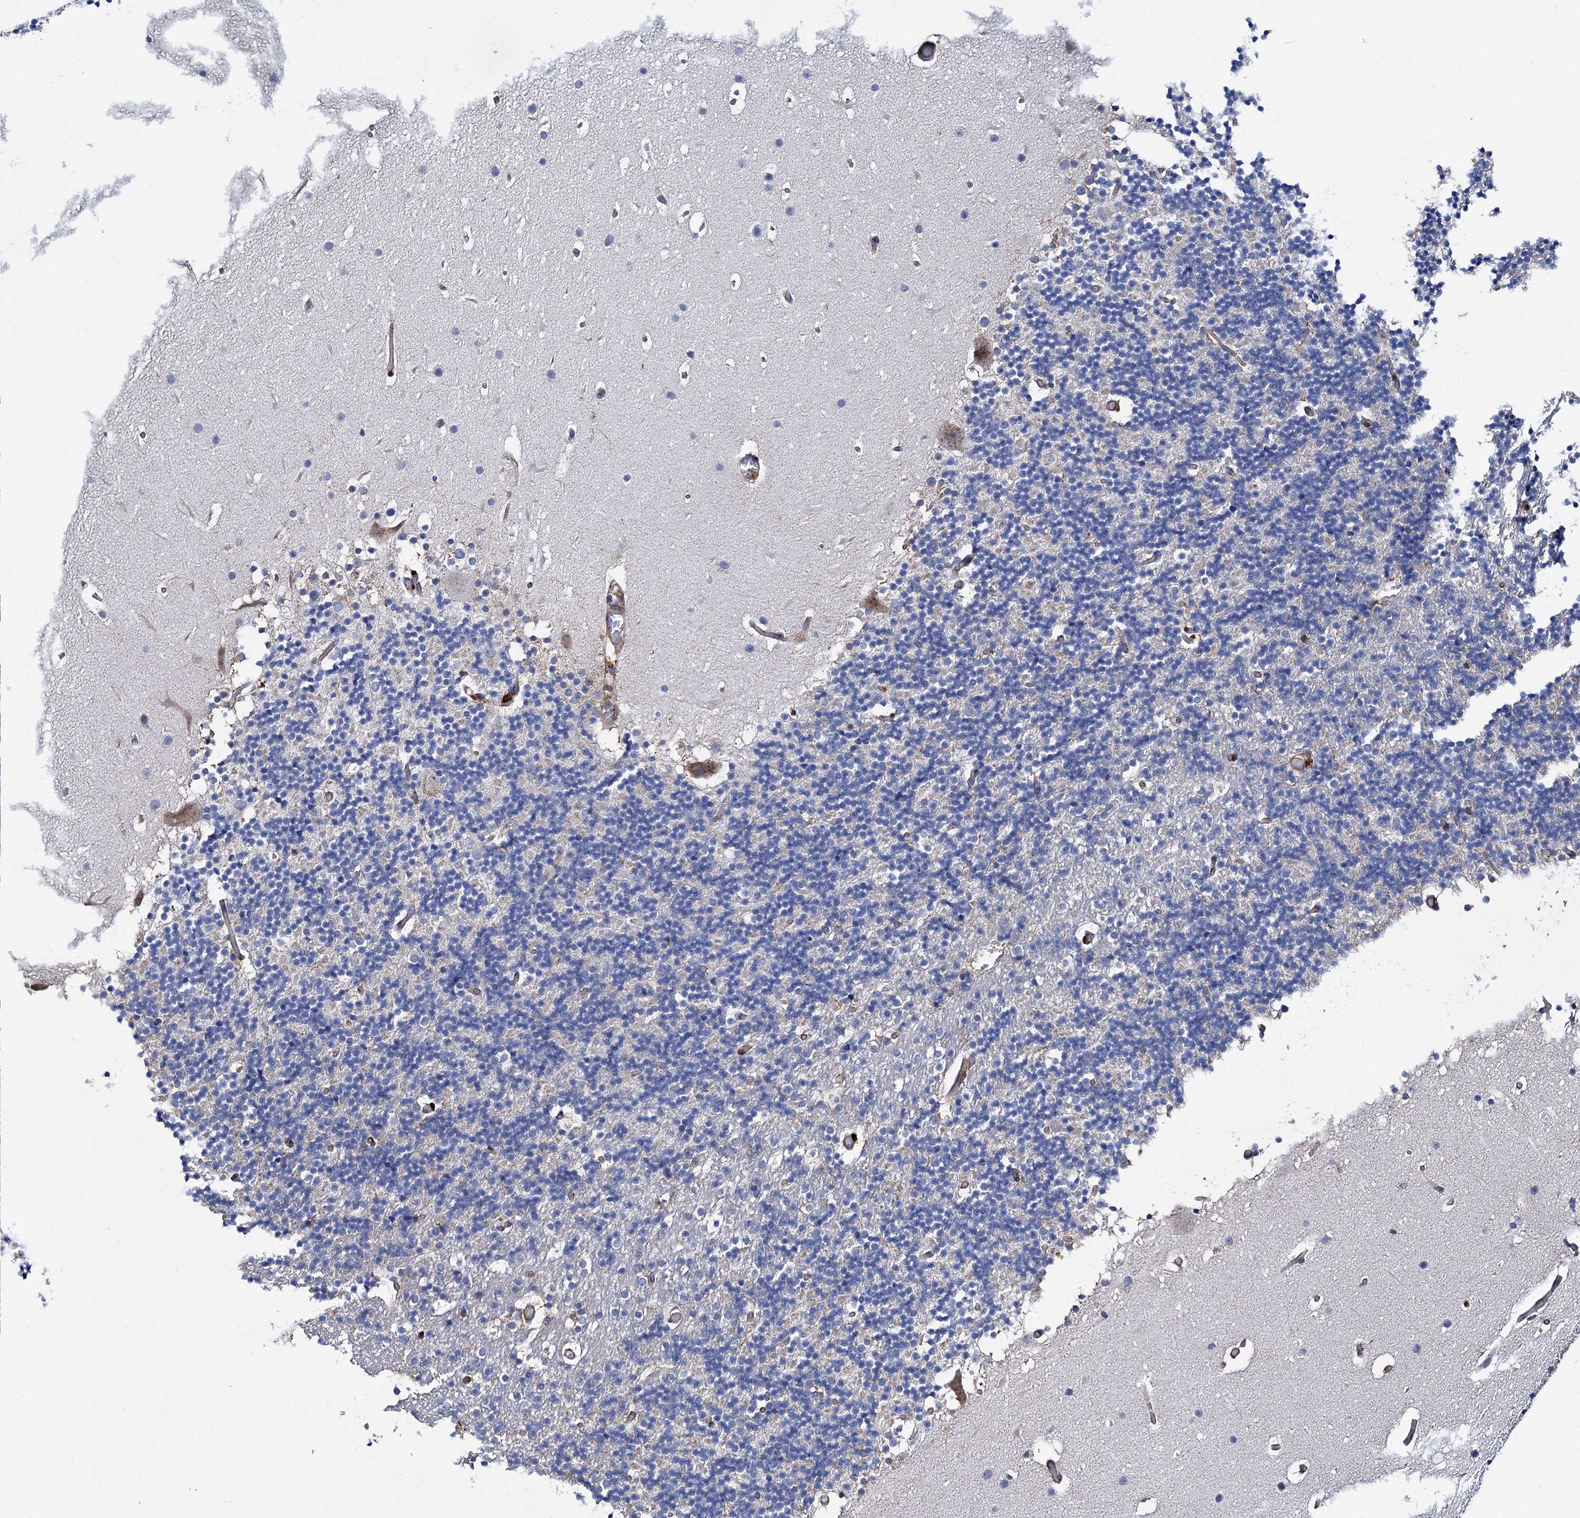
{"staining": {"intensity": "negative", "quantity": "none", "location": "none"}, "tissue": "cerebellum", "cell_type": "Cells in granular layer", "image_type": "normal", "snomed": [{"axis": "morphology", "description": "Normal tissue, NOS"}, {"axis": "topography", "description": "Cerebellum"}], "caption": "This micrograph is of normal cerebellum stained with immunohistochemistry to label a protein in brown with the nuclei are counter-stained blue. There is no positivity in cells in granular layer. (DAB (3,3'-diaminobenzidine) immunohistochemistry visualized using brightfield microscopy, high magnification).", "gene": "SCPEP1", "patient": {"sex": "male", "age": 57}}